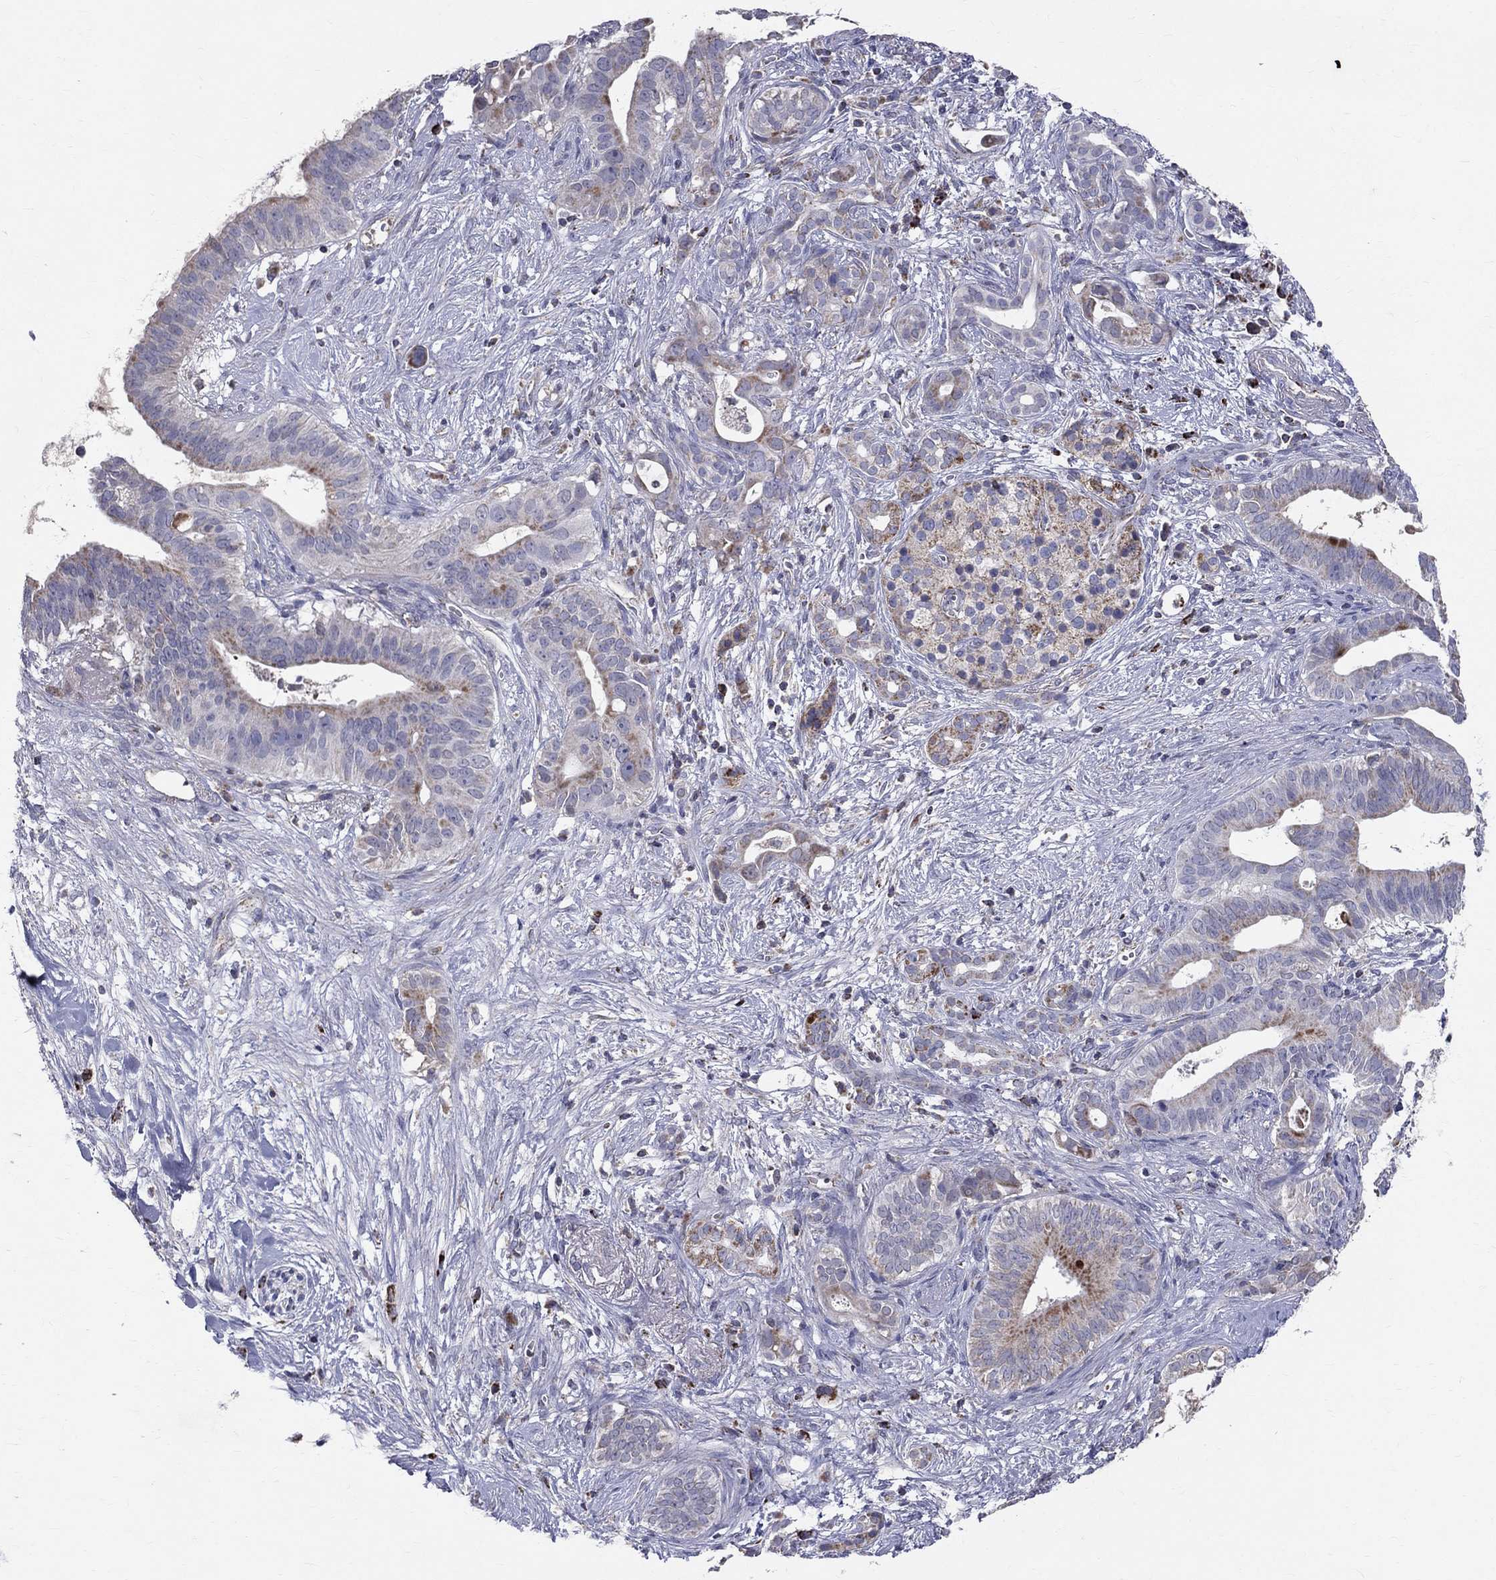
{"staining": {"intensity": "moderate", "quantity": "<25%", "location": "cytoplasmic/membranous"}, "tissue": "pancreatic cancer", "cell_type": "Tumor cells", "image_type": "cancer", "snomed": [{"axis": "morphology", "description": "Adenocarcinoma, NOS"}, {"axis": "topography", "description": "Pancreas"}], "caption": "A brown stain highlights moderate cytoplasmic/membranous positivity of a protein in human adenocarcinoma (pancreatic) tumor cells.", "gene": "SLC4A10", "patient": {"sex": "male", "age": 61}}